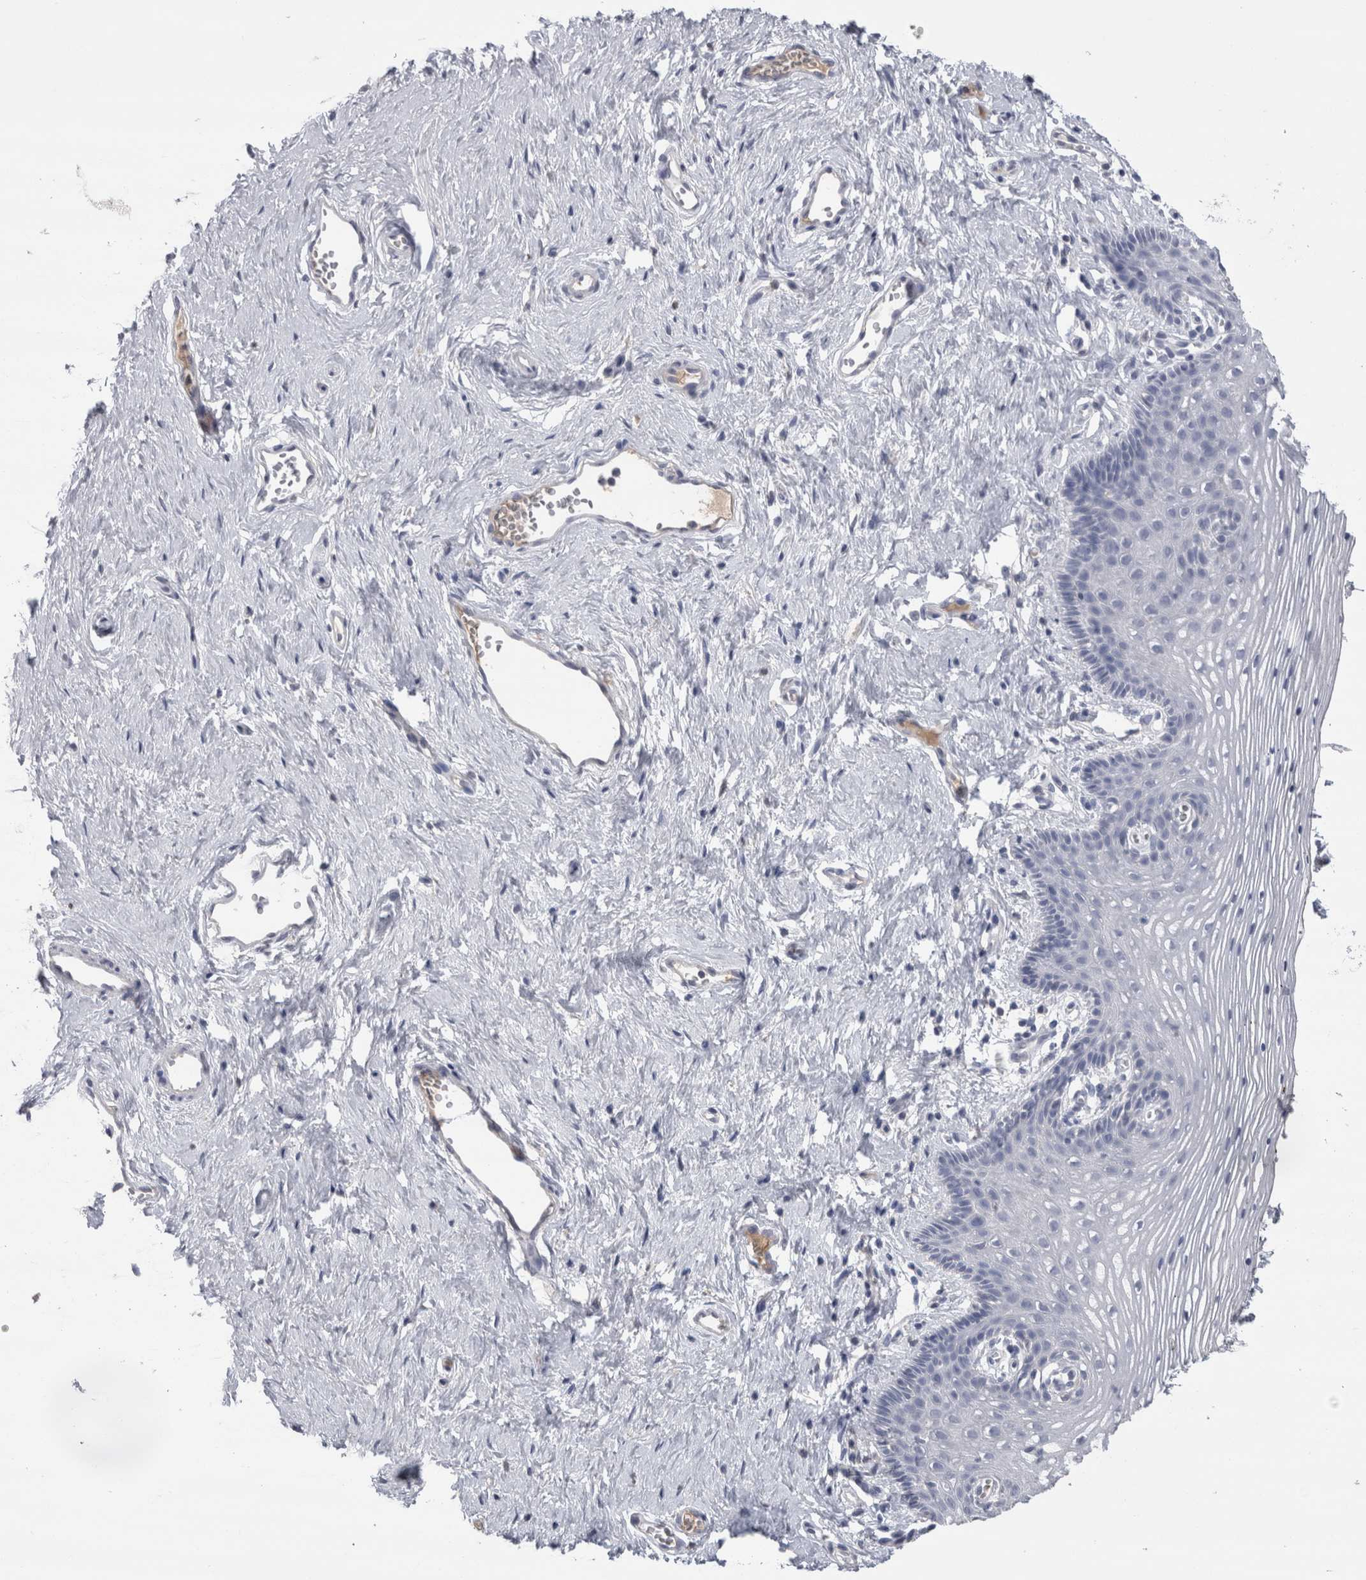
{"staining": {"intensity": "negative", "quantity": "none", "location": "none"}, "tissue": "vagina", "cell_type": "Squamous epithelial cells", "image_type": "normal", "snomed": [{"axis": "morphology", "description": "Normal tissue, NOS"}, {"axis": "topography", "description": "Vagina"}], "caption": "Image shows no significant protein expression in squamous epithelial cells of benign vagina. (DAB (3,3'-diaminobenzidine) immunohistochemistry with hematoxylin counter stain).", "gene": "REG1A", "patient": {"sex": "female", "age": 32}}